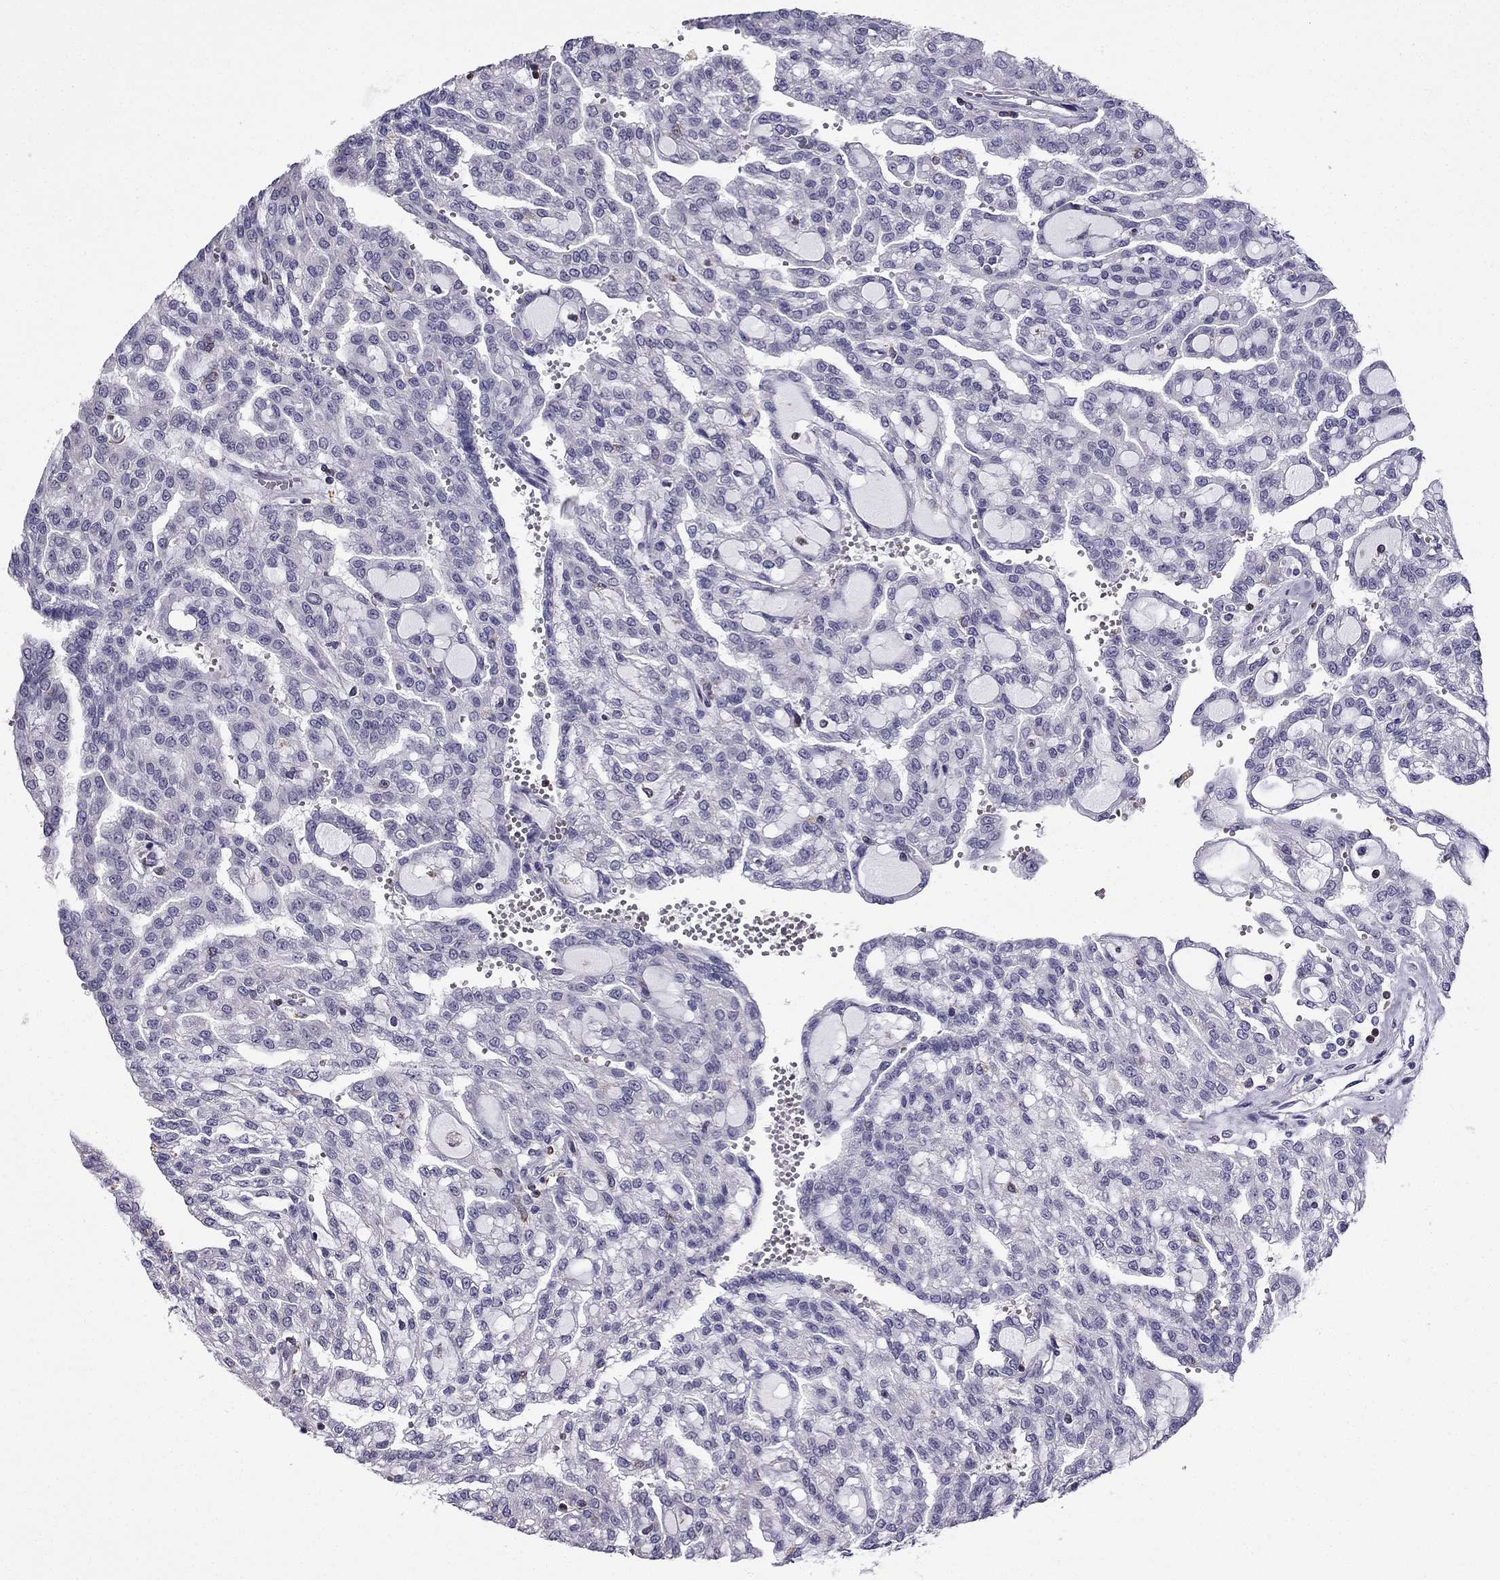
{"staining": {"intensity": "negative", "quantity": "none", "location": "none"}, "tissue": "renal cancer", "cell_type": "Tumor cells", "image_type": "cancer", "snomed": [{"axis": "morphology", "description": "Adenocarcinoma, NOS"}, {"axis": "topography", "description": "Kidney"}], "caption": "High power microscopy histopathology image of an immunohistochemistry micrograph of renal cancer, revealing no significant positivity in tumor cells.", "gene": "CCK", "patient": {"sex": "male", "age": 63}}